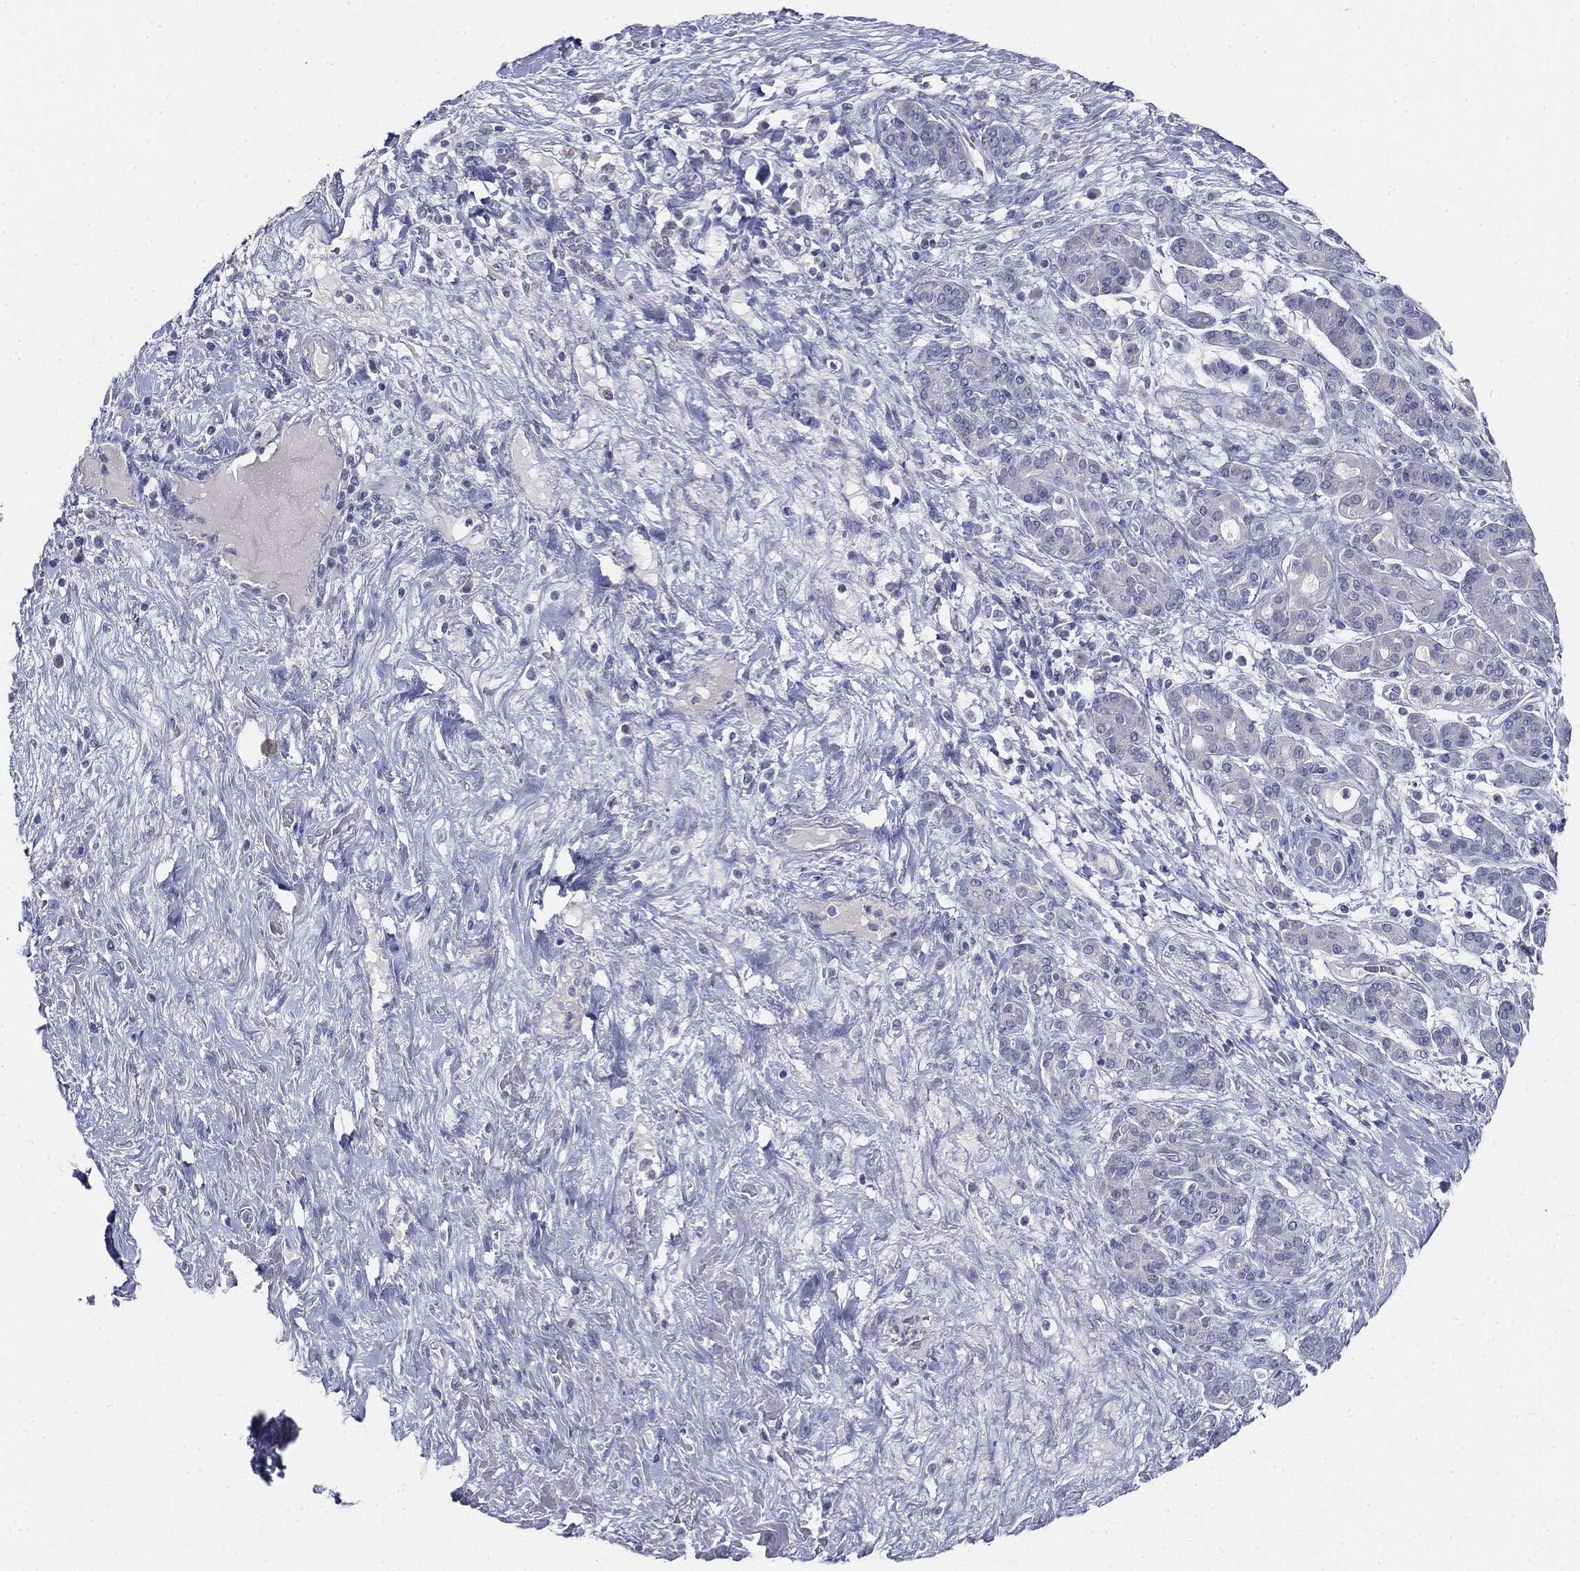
{"staining": {"intensity": "negative", "quantity": "none", "location": "none"}, "tissue": "pancreatic cancer", "cell_type": "Tumor cells", "image_type": "cancer", "snomed": [{"axis": "morphology", "description": "Adenocarcinoma, NOS"}, {"axis": "topography", "description": "Pancreas"}], "caption": "This micrograph is of pancreatic cancer stained with IHC to label a protein in brown with the nuclei are counter-stained blue. There is no staining in tumor cells.", "gene": "CGB1", "patient": {"sex": "male", "age": 44}}